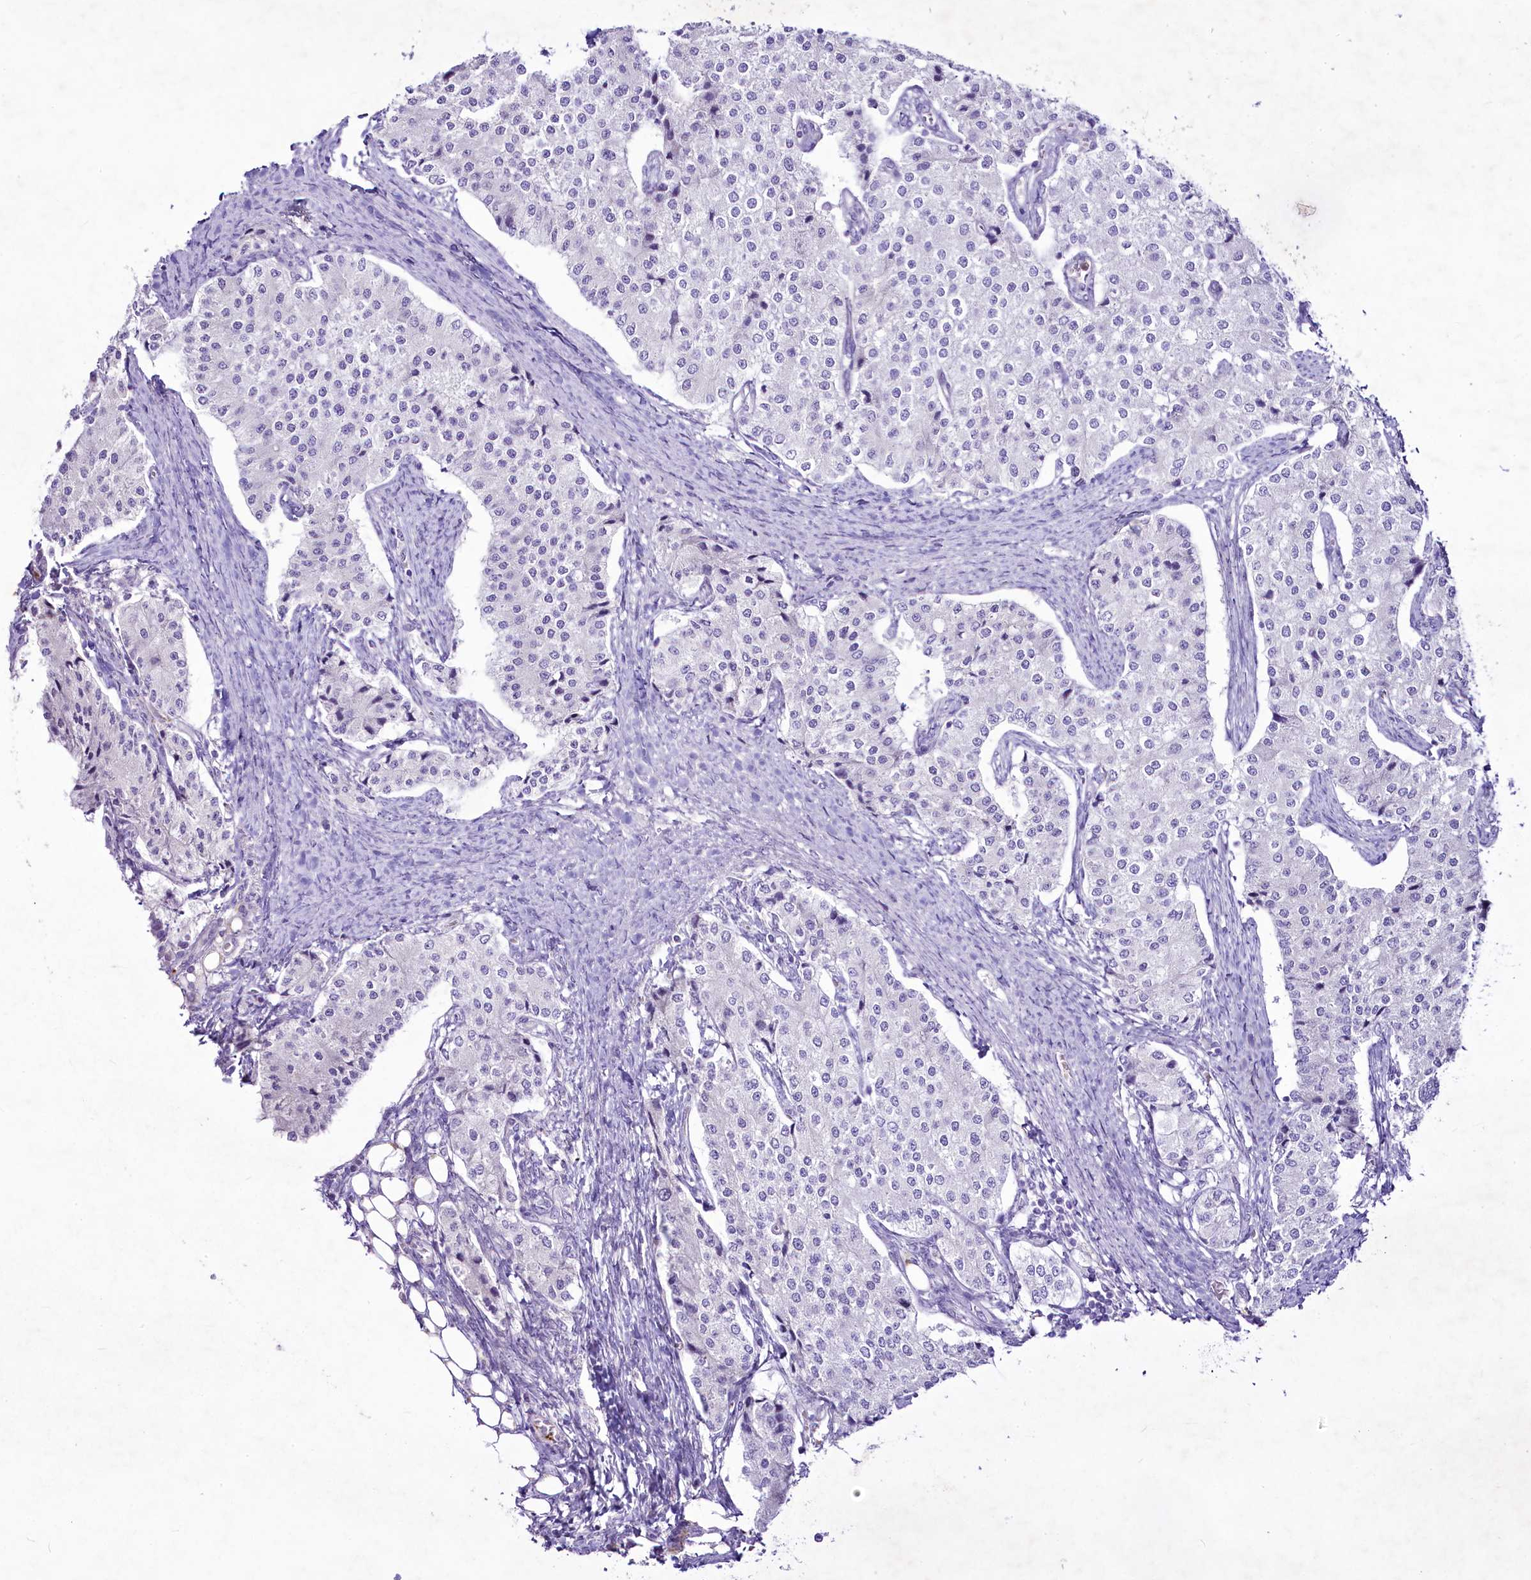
{"staining": {"intensity": "negative", "quantity": "none", "location": "none"}, "tissue": "carcinoid", "cell_type": "Tumor cells", "image_type": "cancer", "snomed": [{"axis": "morphology", "description": "Carcinoid, malignant, NOS"}, {"axis": "topography", "description": "Colon"}], "caption": "Protein analysis of carcinoid demonstrates no significant expression in tumor cells. (DAB (3,3'-diaminobenzidine) IHC, high magnification).", "gene": "FAM209B", "patient": {"sex": "female", "age": 52}}